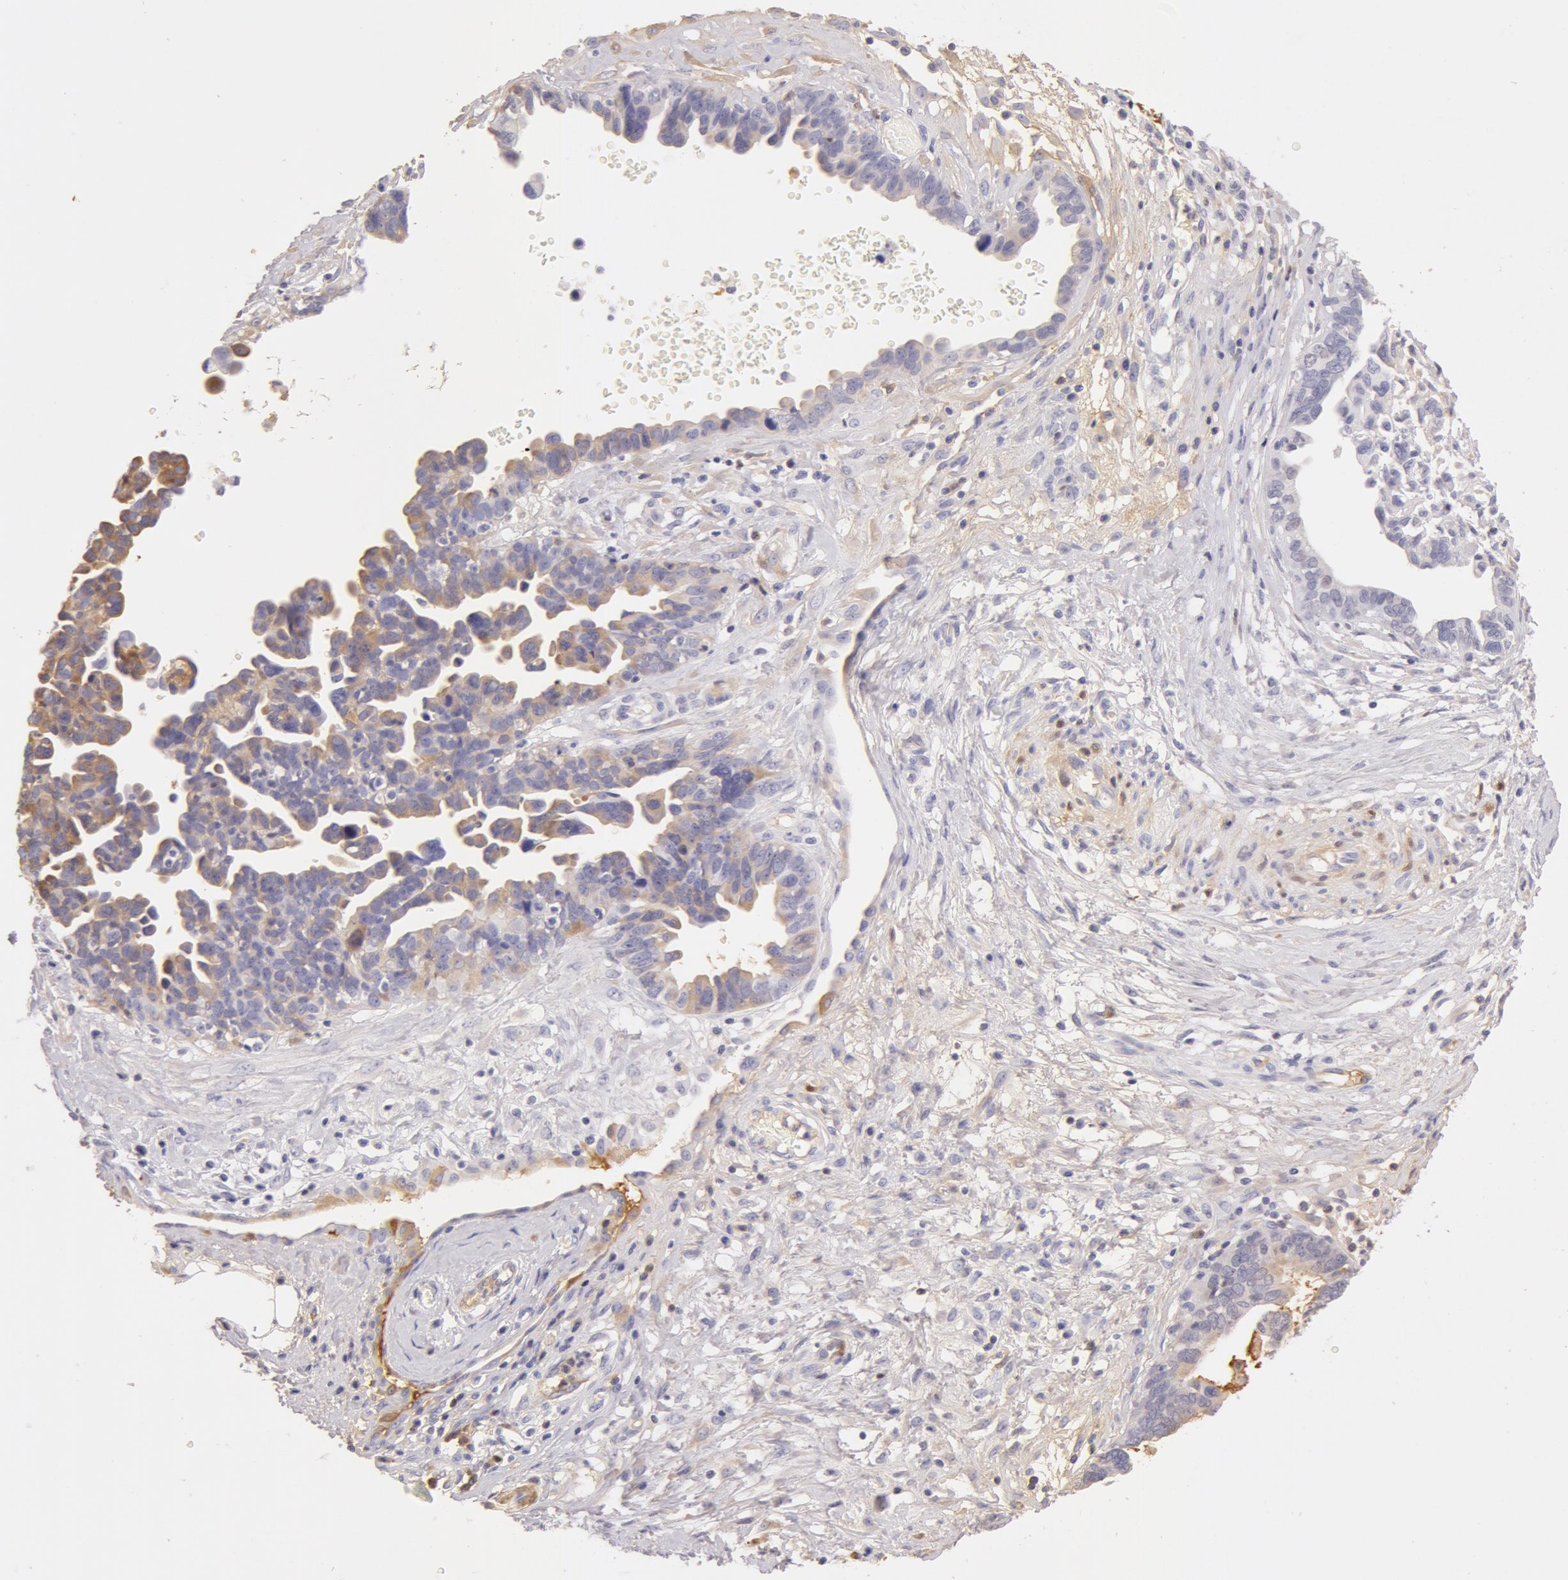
{"staining": {"intensity": "weak", "quantity": "<25%", "location": "cytoplasmic/membranous"}, "tissue": "ovarian cancer", "cell_type": "Tumor cells", "image_type": "cancer", "snomed": [{"axis": "morphology", "description": "Cystadenocarcinoma, serous, NOS"}, {"axis": "topography", "description": "Ovary"}], "caption": "Protein analysis of serous cystadenocarcinoma (ovarian) exhibits no significant positivity in tumor cells.", "gene": "AHSG", "patient": {"sex": "female", "age": 64}}